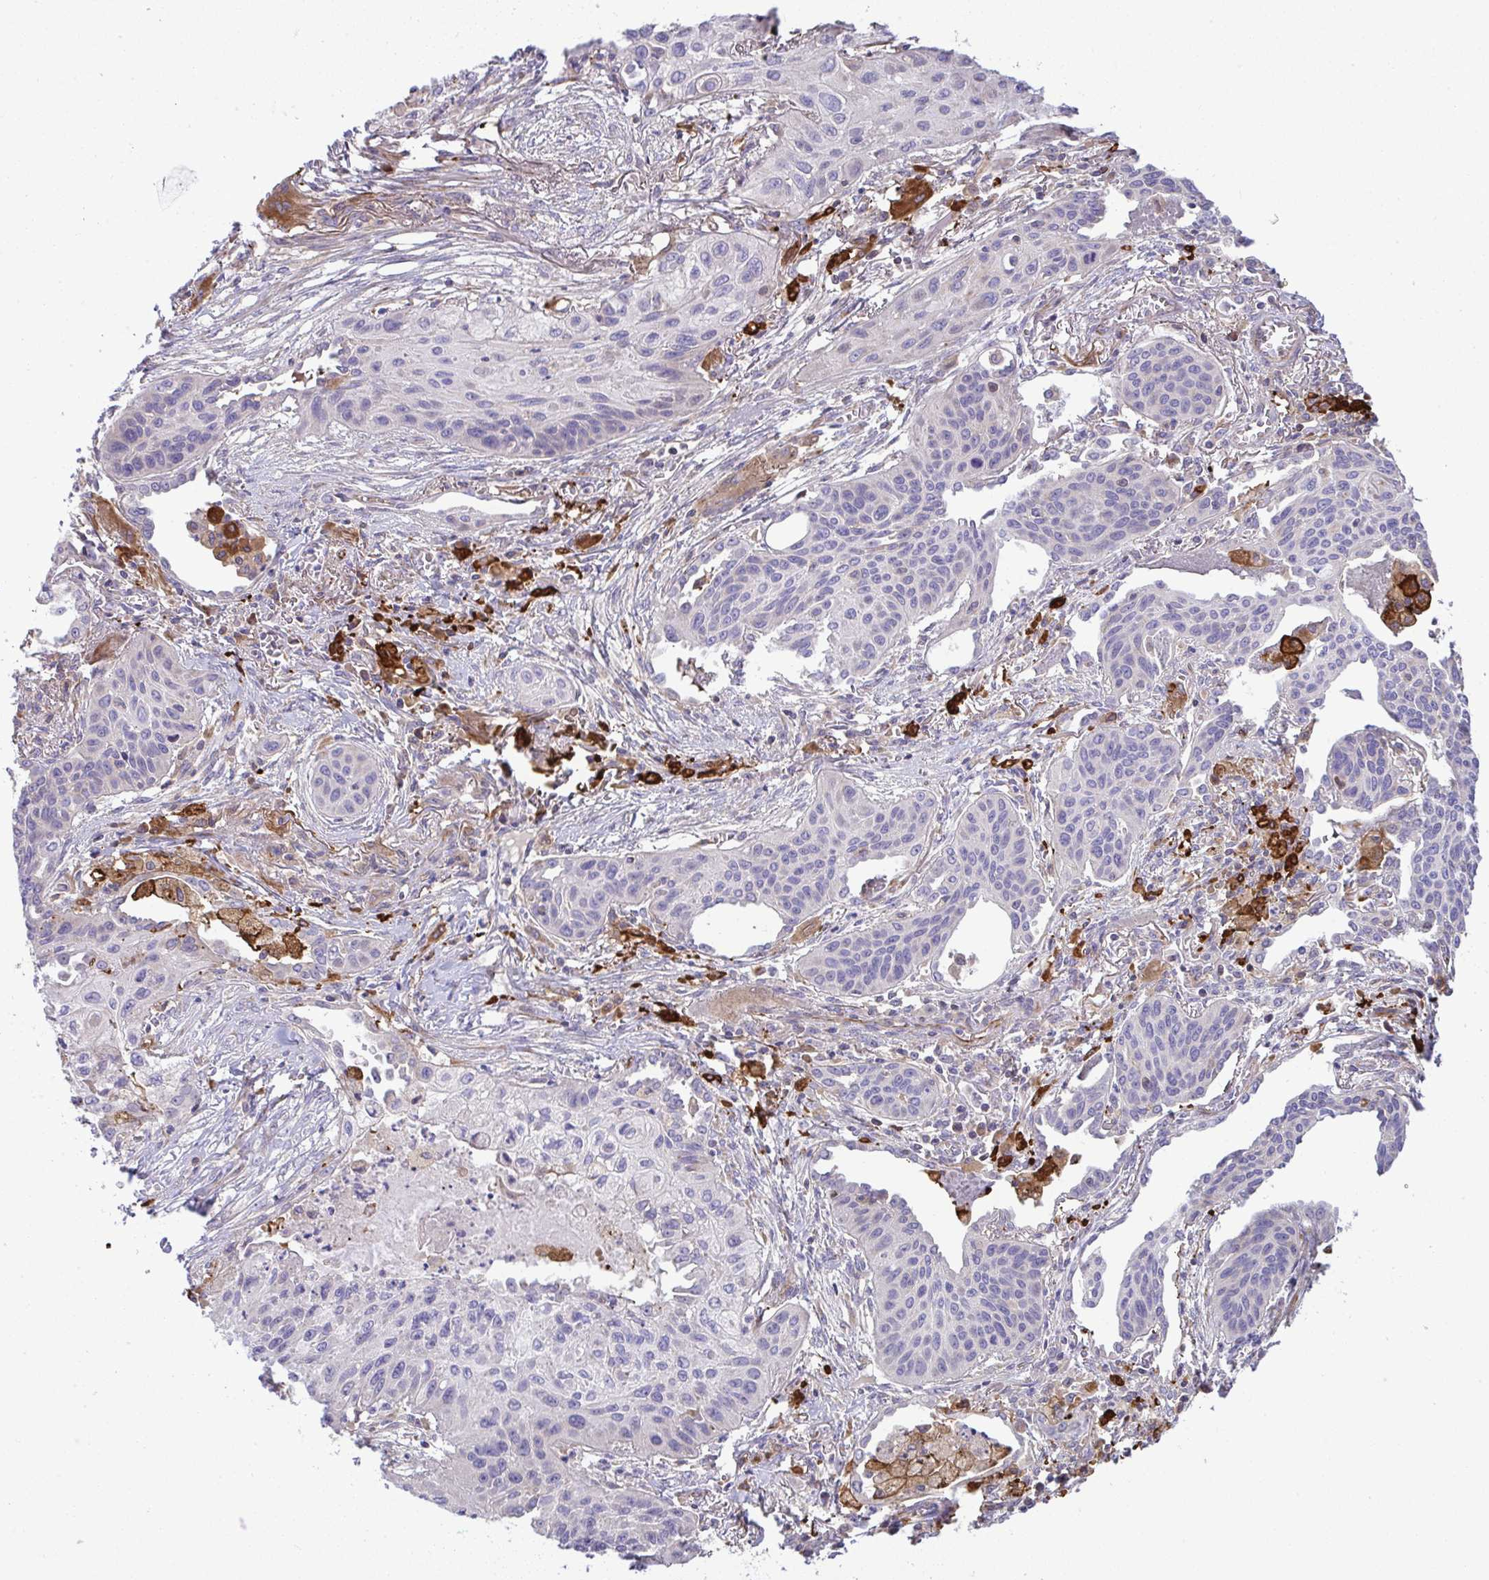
{"staining": {"intensity": "negative", "quantity": "none", "location": "none"}, "tissue": "lung cancer", "cell_type": "Tumor cells", "image_type": "cancer", "snomed": [{"axis": "morphology", "description": "Squamous cell carcinoma, NOS"}, {"axis": "topography", "description": "Lung"}], "caption": "High power microscopy micrograph of an immunohistochemistry (IHC) image of lung cancer (squamous cell carcinoma), revealing no significant positivity in tumor cells.", "gene": "GRID2", "patient": {"sex": "male", "age": 71}}